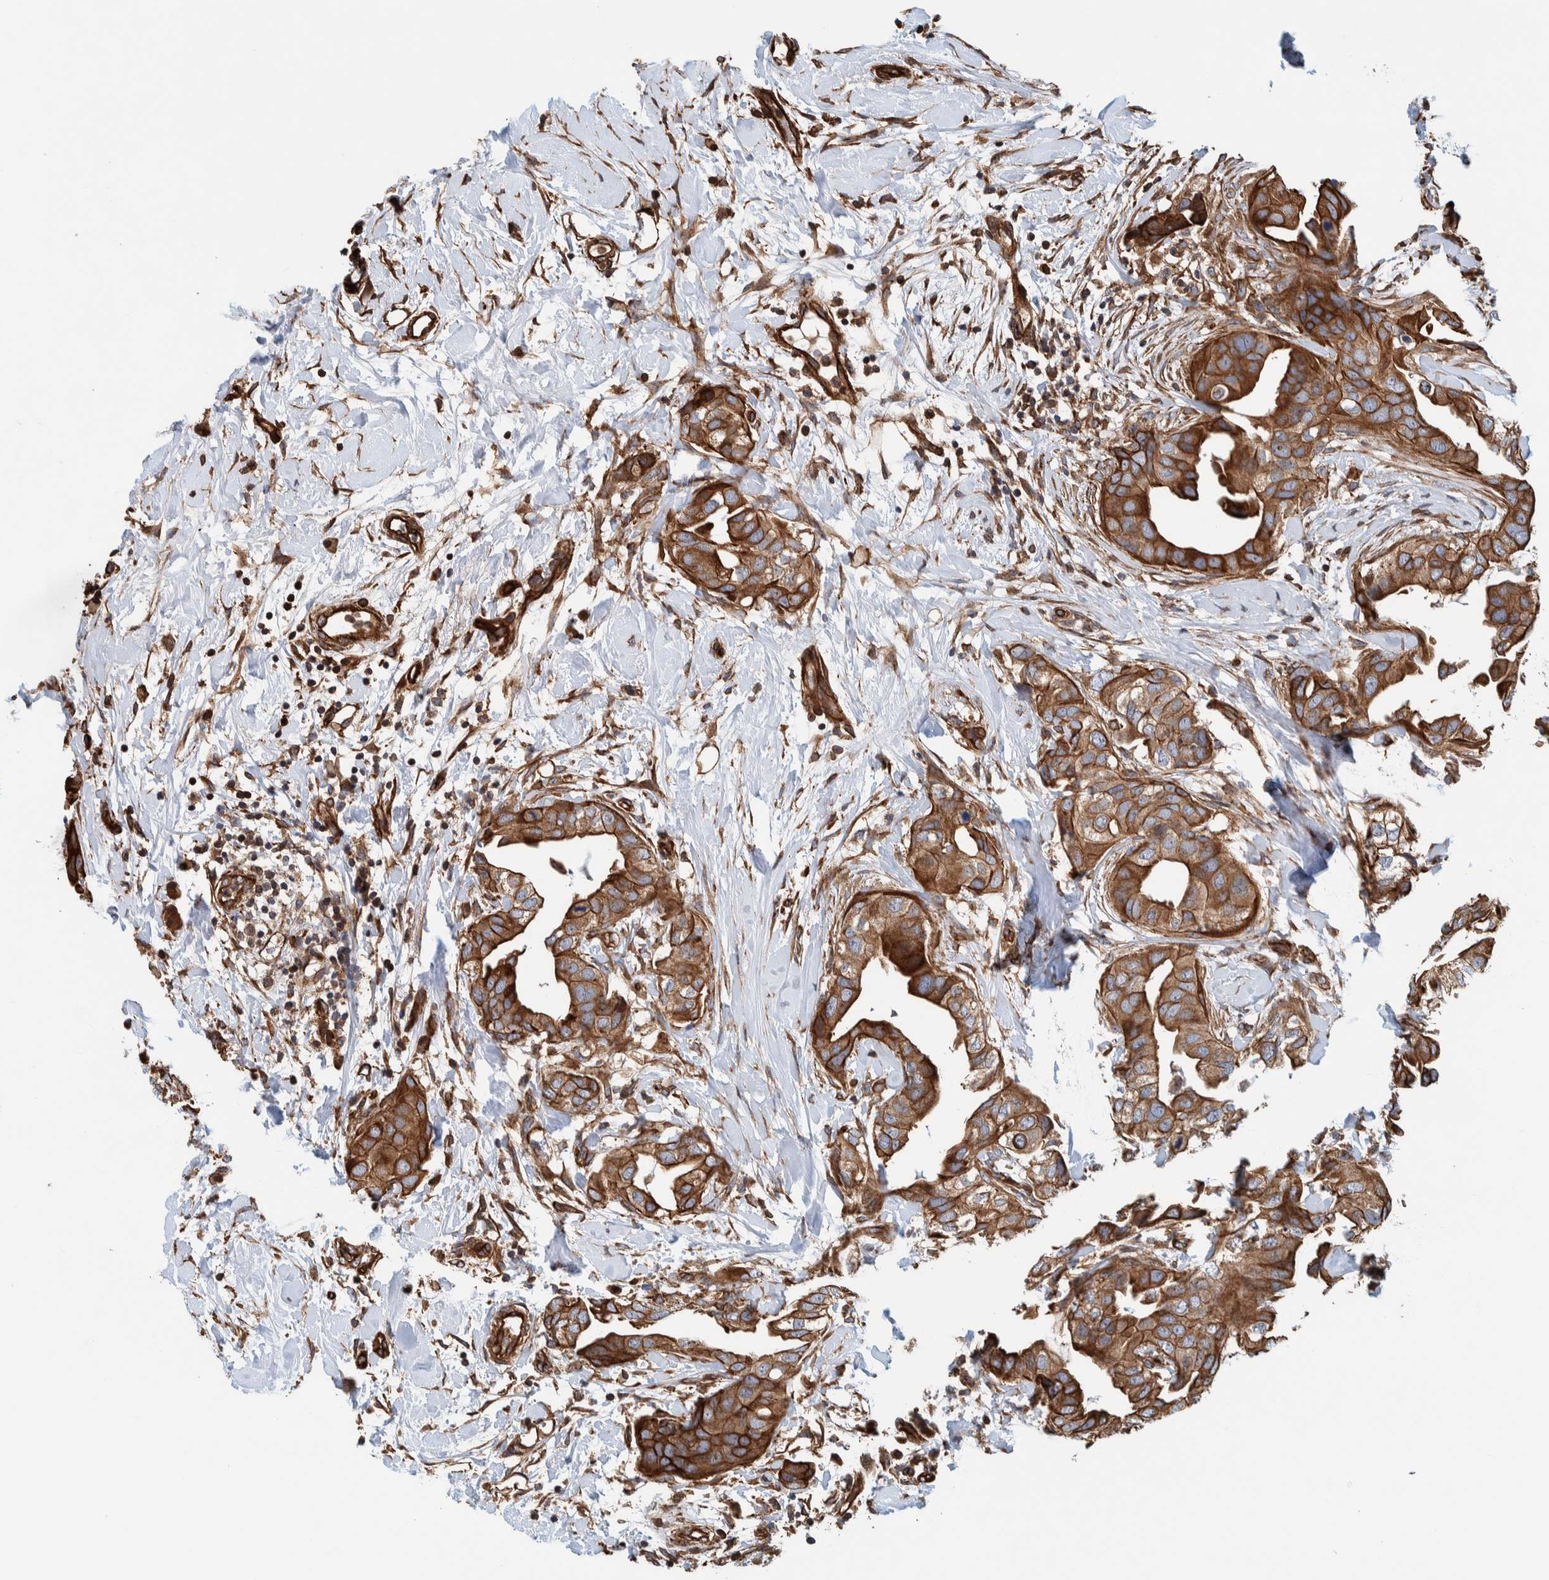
{"staining": {"intensity": "moderate", "quantity": ">75%", "location": "cytoplasmic/membranous"}, "tissue": "breast cancer", "cell_type": "Tumor cells", "image_type": "cancer", "snomed": [{"axis": "morphology", "description": "Duct carcinoma"}, {"axis": "topography", "description": "Breast"}], "caption": "Breast cancer (intraductal carcinoma) stained with immunohistochemistry (IHC) shows moderate cytoplasmic/membranous positivity in approximately >75% of tumor cells.", "gene": "PKD1L1", "patient": {"sex": "female", "age": 40}}